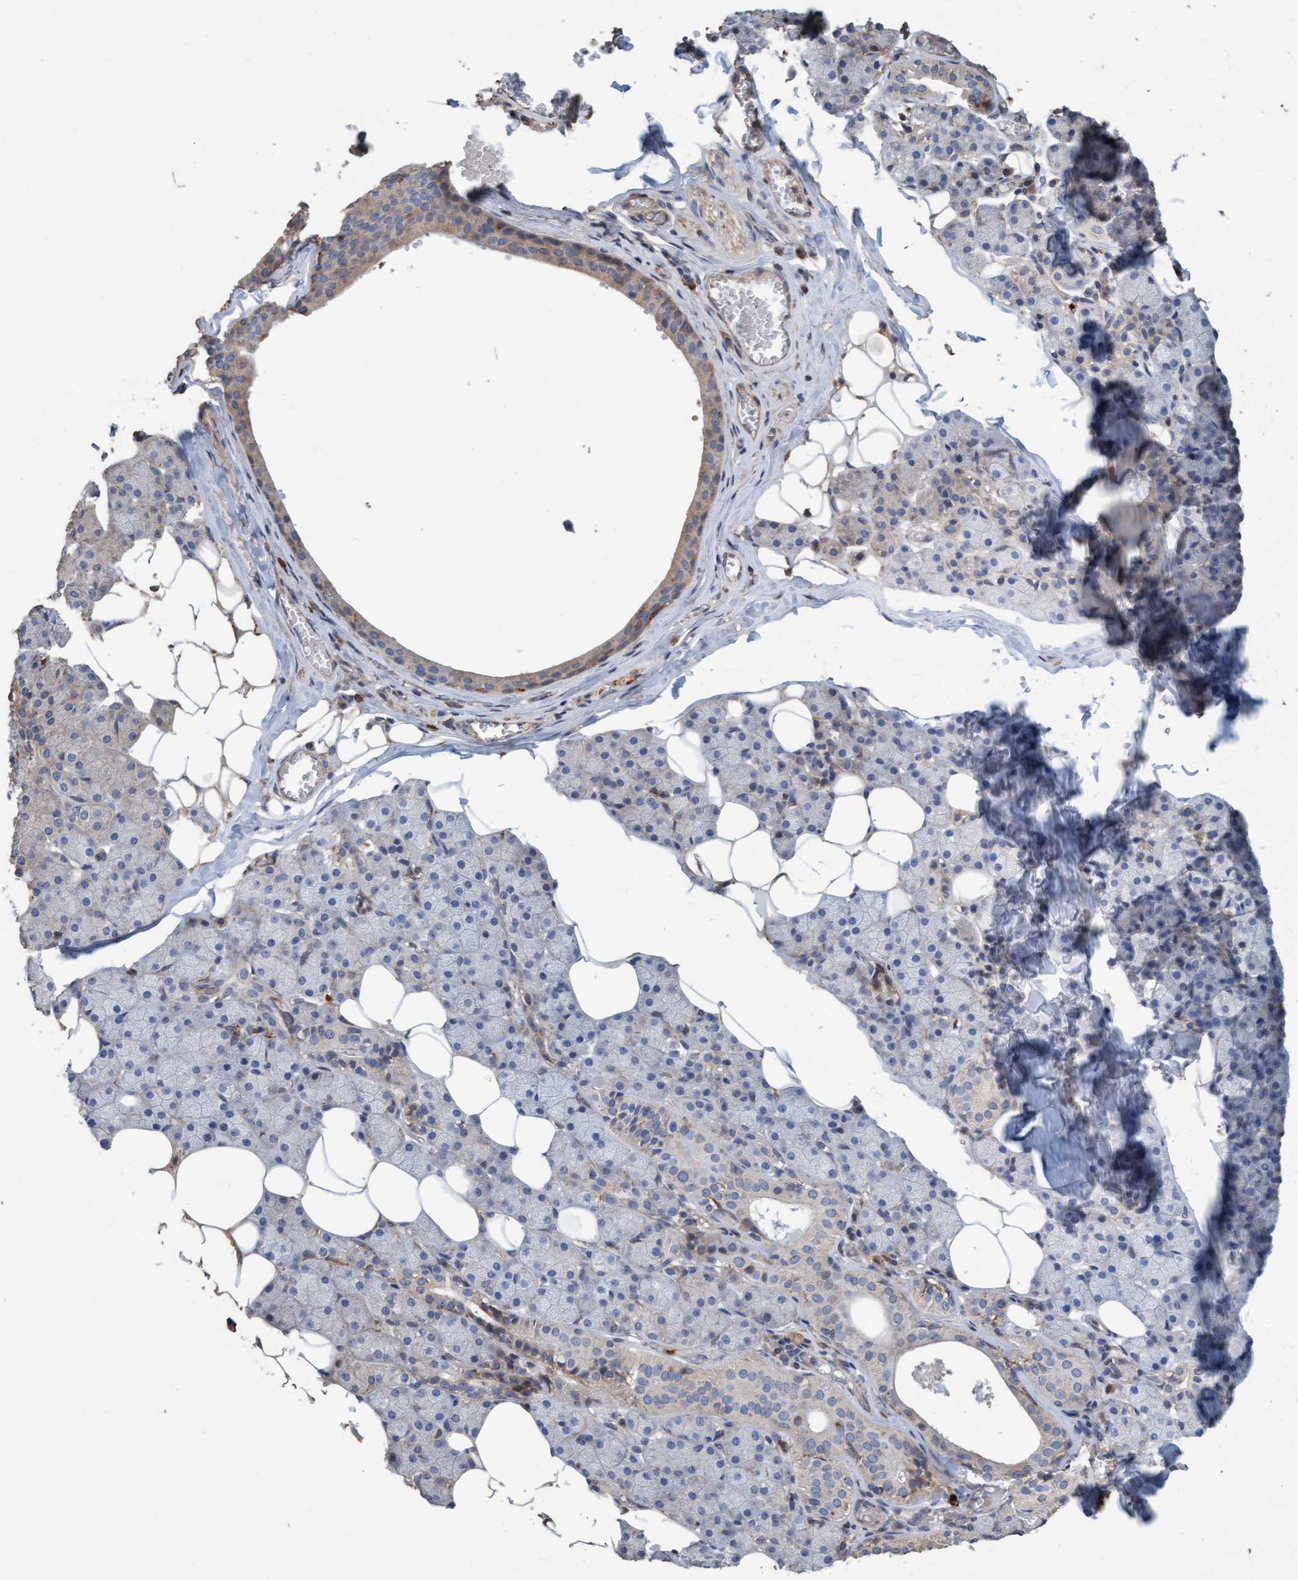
{"staining": {"intensity": "moderate", "quantity": "<25%", "location": "cytoplasmic/membranous"}, "tissue": "salivary gland", "cell_type": "Glandular cells", "image_type": "normal", "snomed": [{"axis": "morphology", "description": "Normal tissue, NOS"}, {"axis": "topography", "description": "Salivary gland"}], "caption": "Moderate cytoplasmic/membranous protein positivity is seen in approximately <25% of glandular cells in salivary gland.", "gene": "LONRF1", "patient": {"sex": "female", "age": 33}}